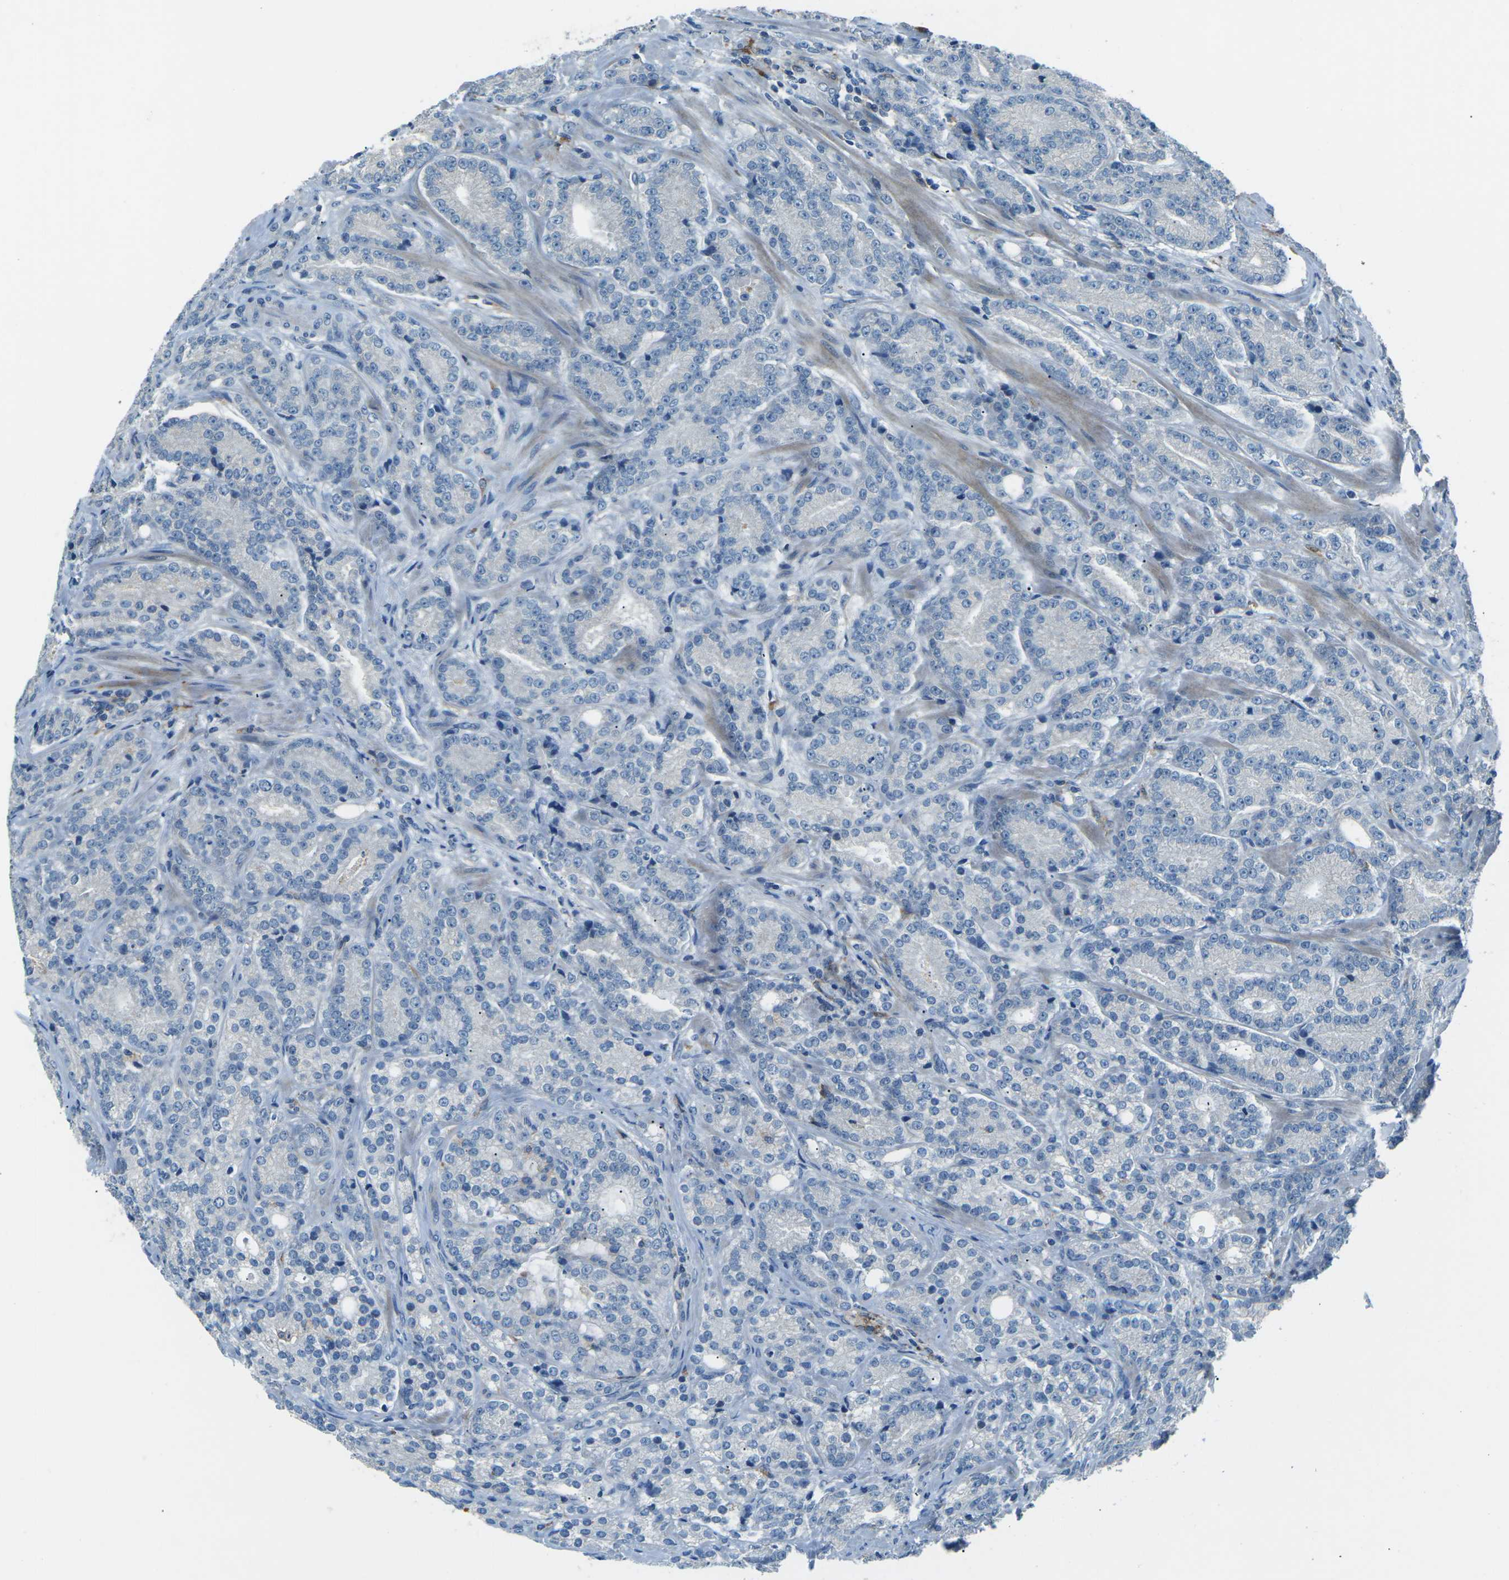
{"staining": {"intensity": "negative", "quantity": "none", "location": "none"}, "tissue": "prostate cancer", "cell_type": "Tumor cells", "image_type": "cancer", "snomed": [{"axis": "morphology", "description": "Adenocarcinoma, High grade"}, {"axis": "topography", "description": "Prostate"}], "caption": "There is no significant expression in tumor cells of high-grade adenocarcinoma (prostate).", "gene": "CD1D", "patient": {"sex": "male", "age": 61}}